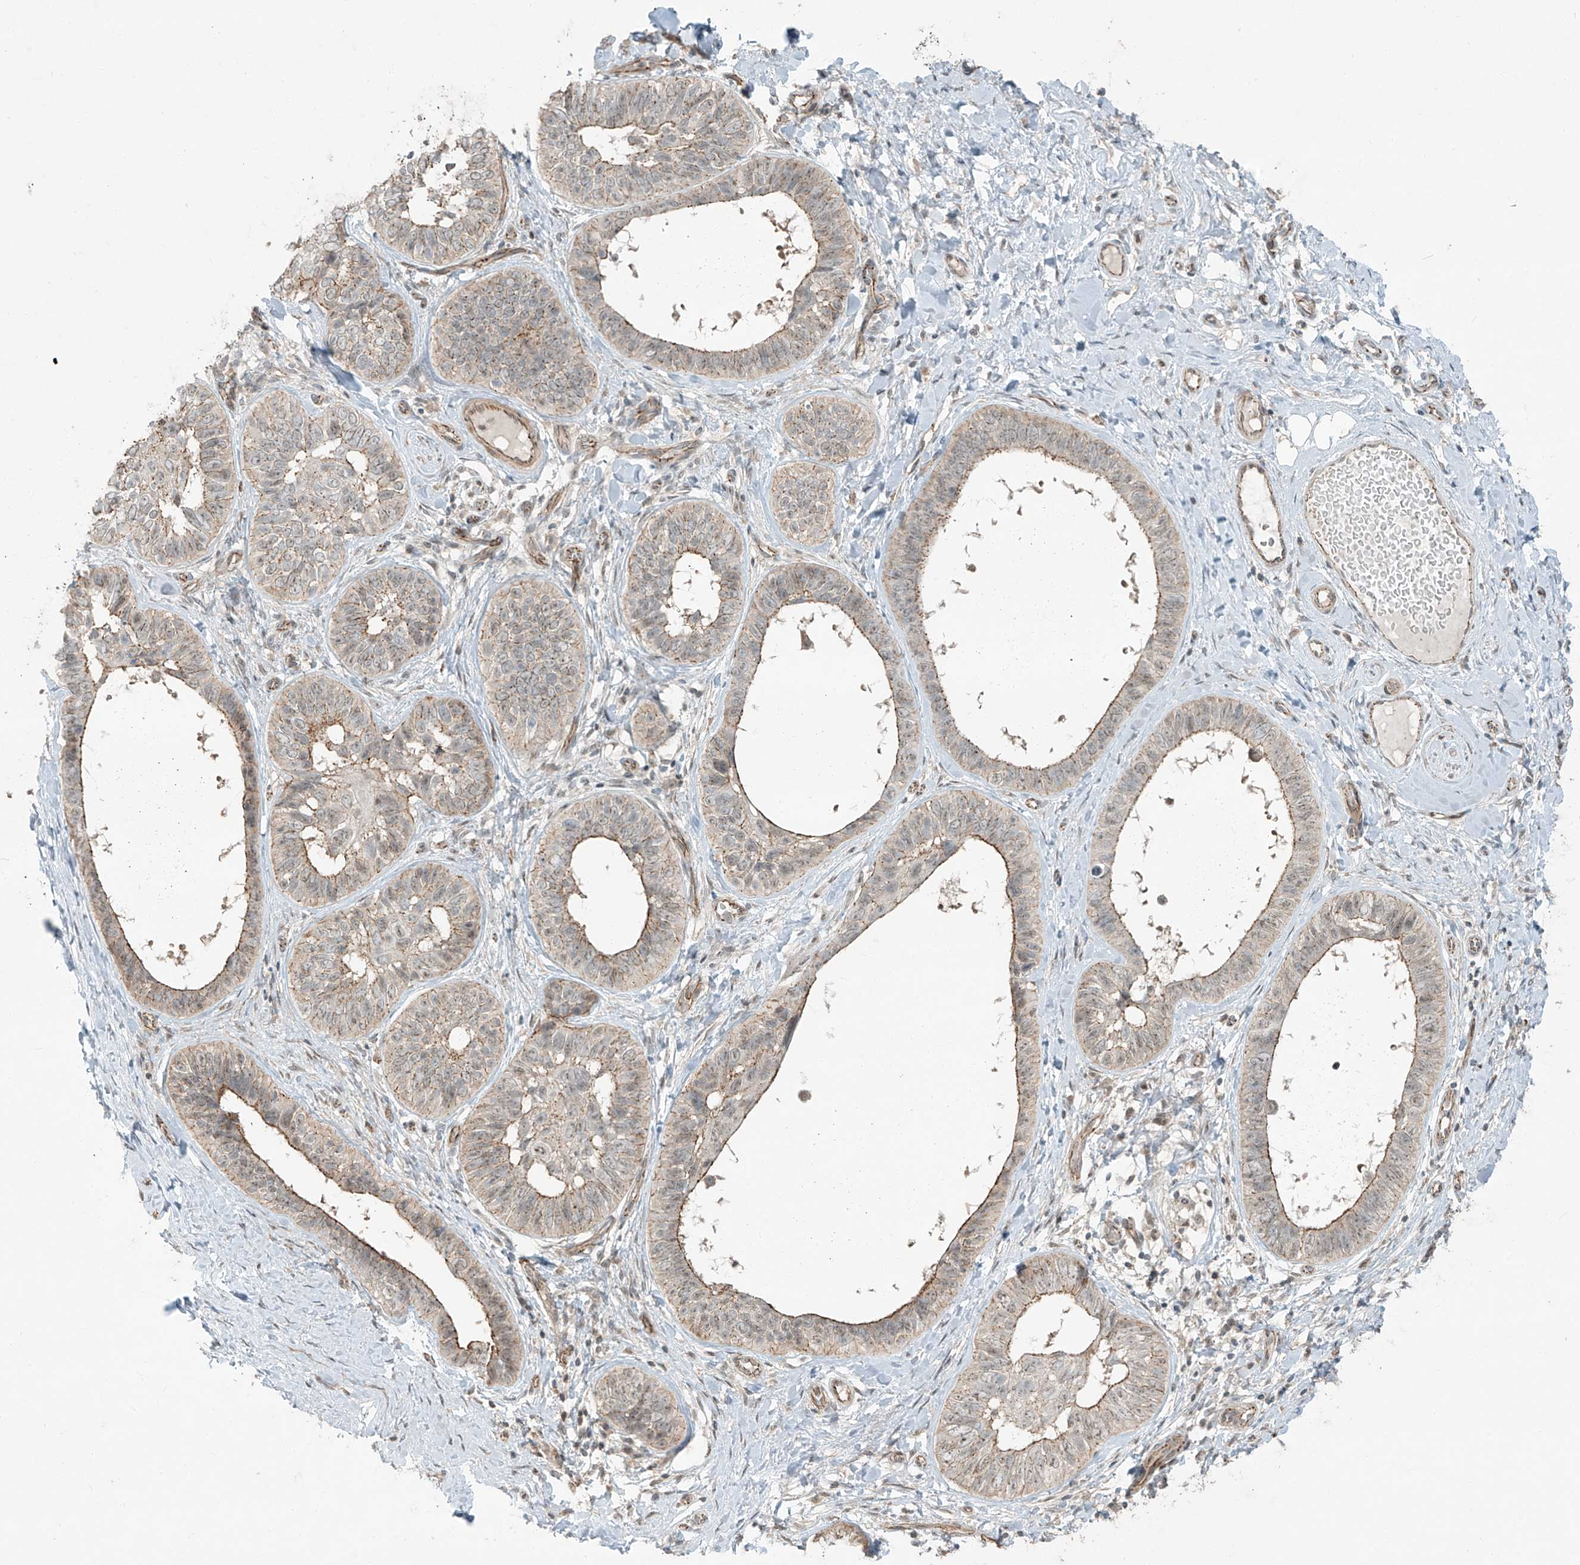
{"staining": {"intensity": "moderate", "quantity": "25%-75%", "location": "cytoplasmic/membranous"}, "tissue": "skin cancer", "cell_type": "Tumor cells", "image_type": "cancer", "snomed": [{"axis": "morphology", "description": "Basal cell carcinoma"}, {"axis": "topography", "description": "Skin"}], "caption": "This image demonstrates immunohistochemistry (IHC) staining of skin basal cell carcinoma, with medium moderate cytoplasmic/membranous expression in approximately 25%-75% of tumor cells.", "gene": "ZNF16", "patient": {"sex": "male", "age": 62}}